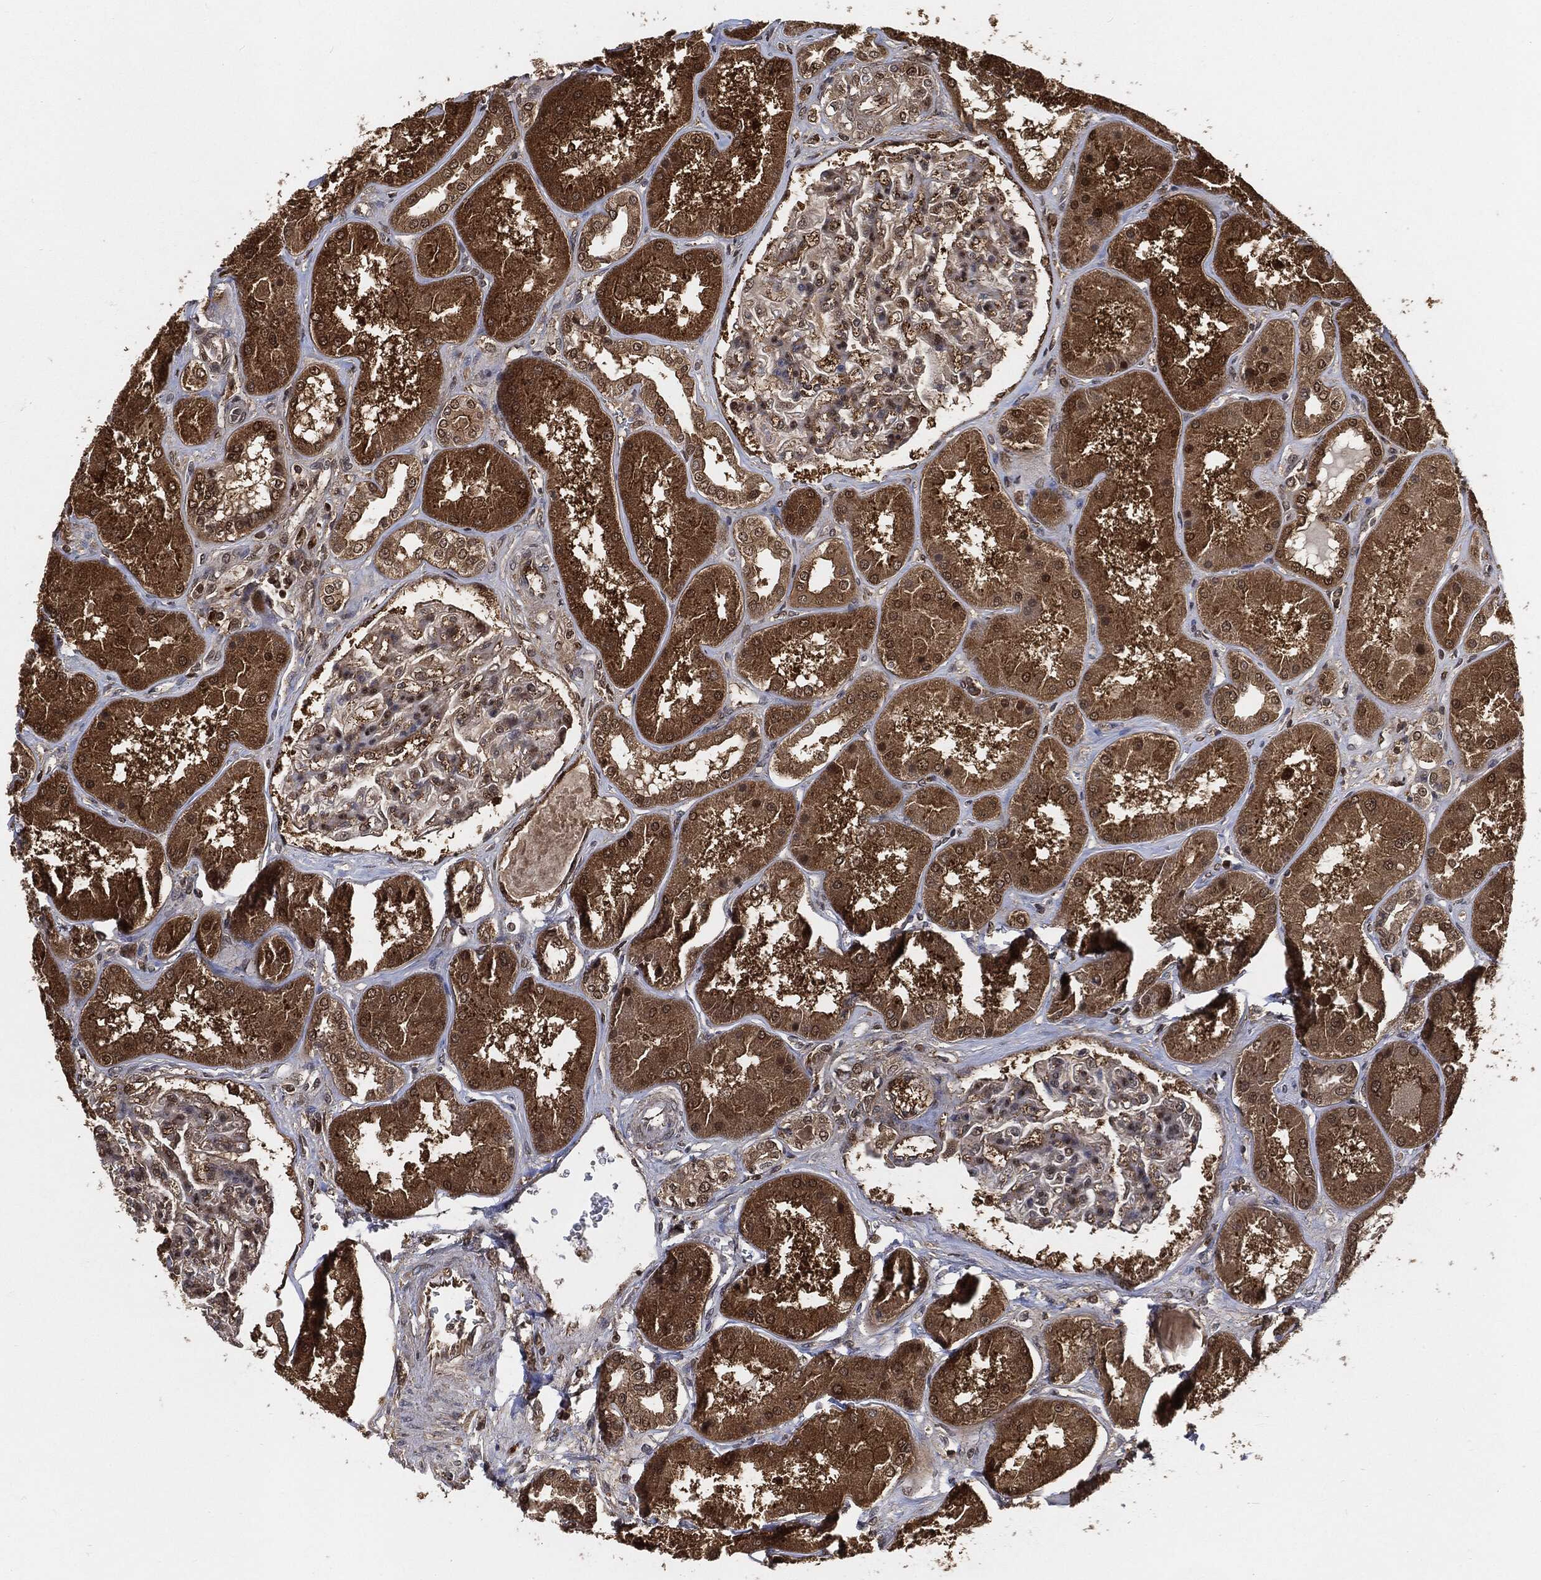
{"staining": {"intensity": "moderate", "quantity": "<25%", "location": "nuclear"}, "tissue": "kidney", "cell_type": "Cells in glomeruli", "image_type": "normal", "snomed": [{"axis": "morphology", "description": "Normal tissue, NOS"}, {"axis": "topography", "description": "Kidney"}], "caption": "Protein expression analysis of benign kidney displays moderate nuclear positivity in about <25% of cells in glomeruli. Using DAB (brown) and hematoxylin (blue) stains, captured at high magnification using brightfield microscopy.", "gene": "CUTA", "patient": {"sex": "female", "age": 56}}